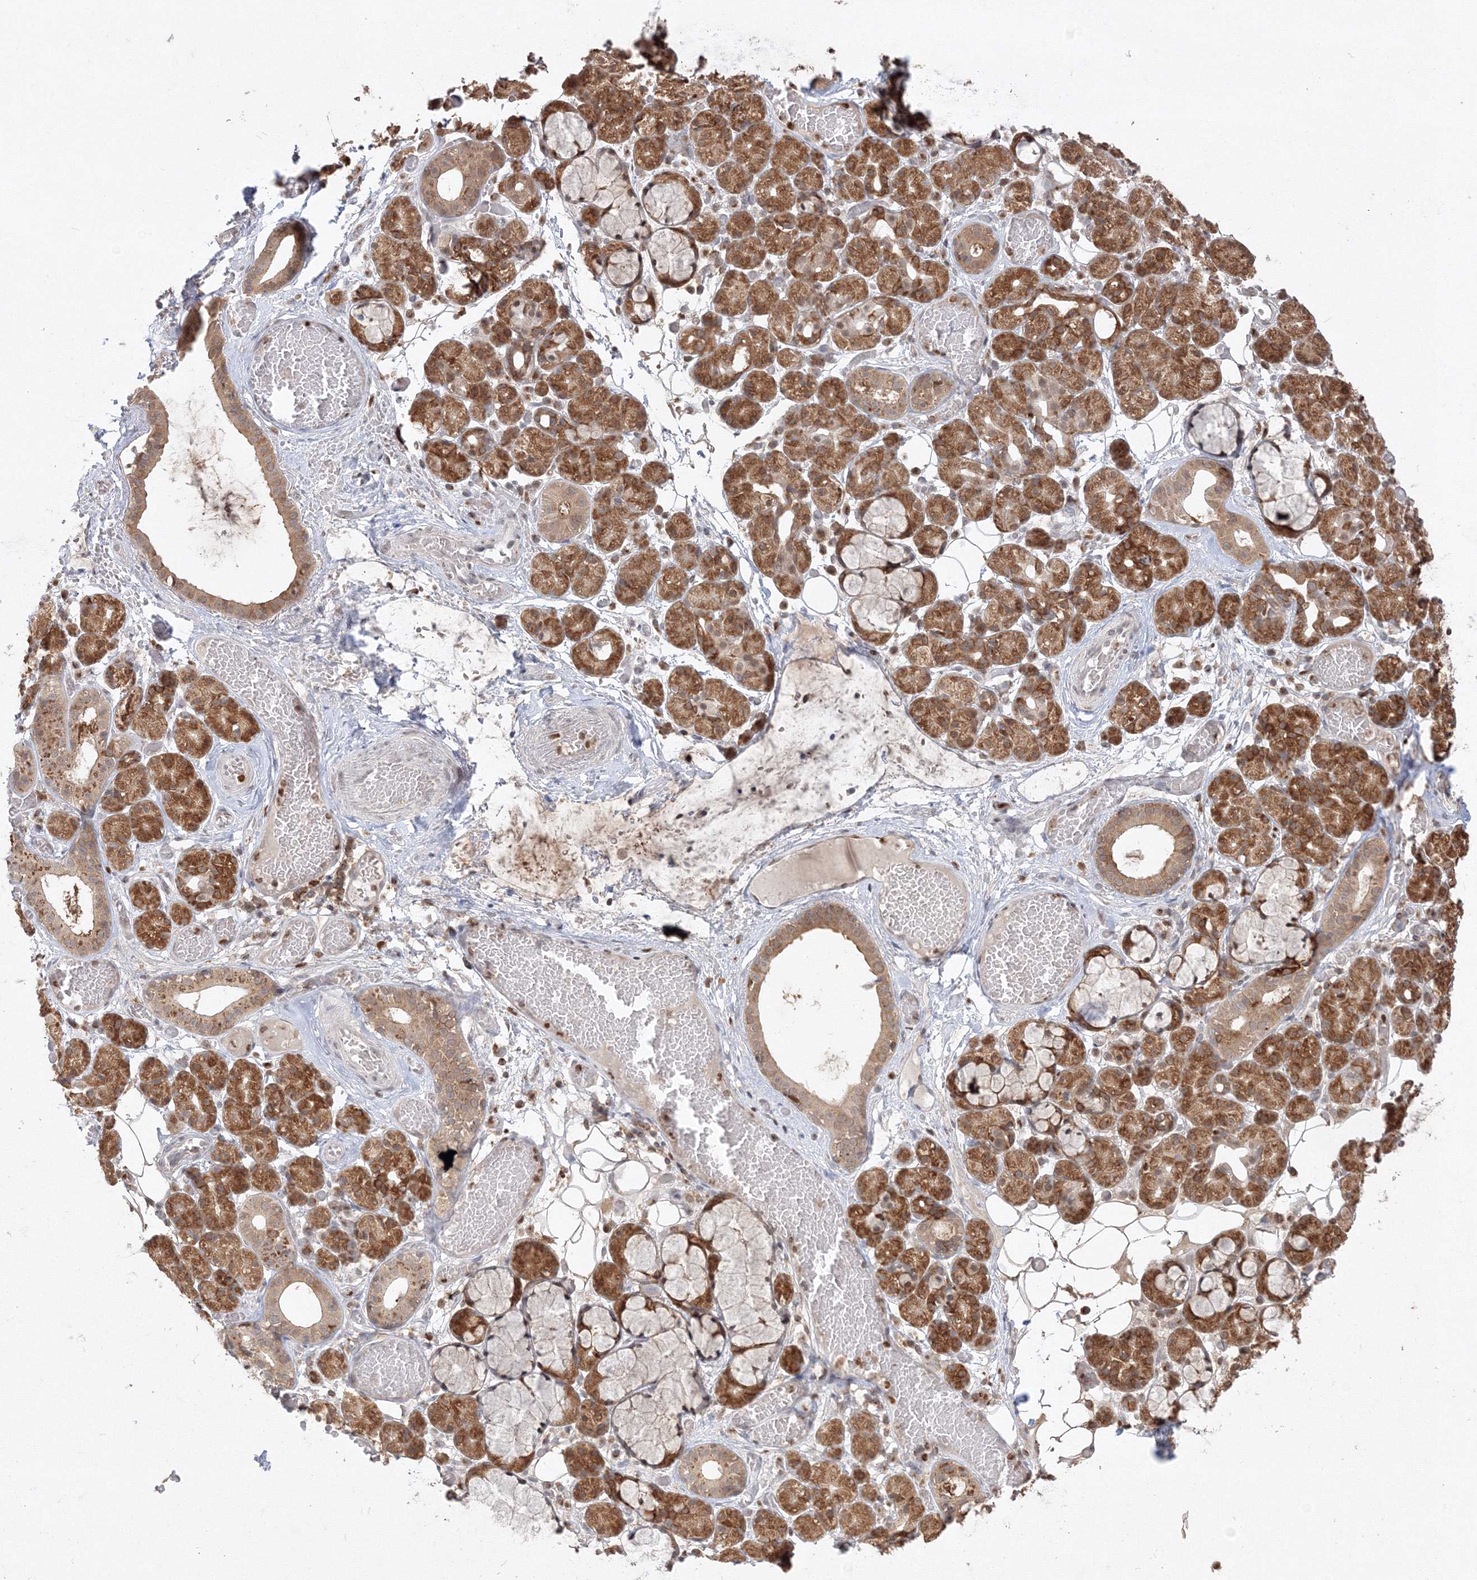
{"staining": {"intensity": "moderate", "quantity": ">75%", "location": "cytoplasmic/membranous"}, "tissue": "salivary gland", "cell_type": "Glandular cells", "image_type": "normal", "snomed": [{"axis": "morphology", "description": "Normal tissue, NOS"}, {"axis": "topography", "description": "Salivary gland"}], "caption": "Protein staining by immunohistochemistry (IHC) demonstrates moderate cytoplasmic/membranous expression in about >75% of glandular cells in unremarkable salivary gland. (brown staining indicates protein expression, while blue staining denotes nuclei).", "gene": "TMEM50B", "patient": {"sex": "male", "age": 63}}